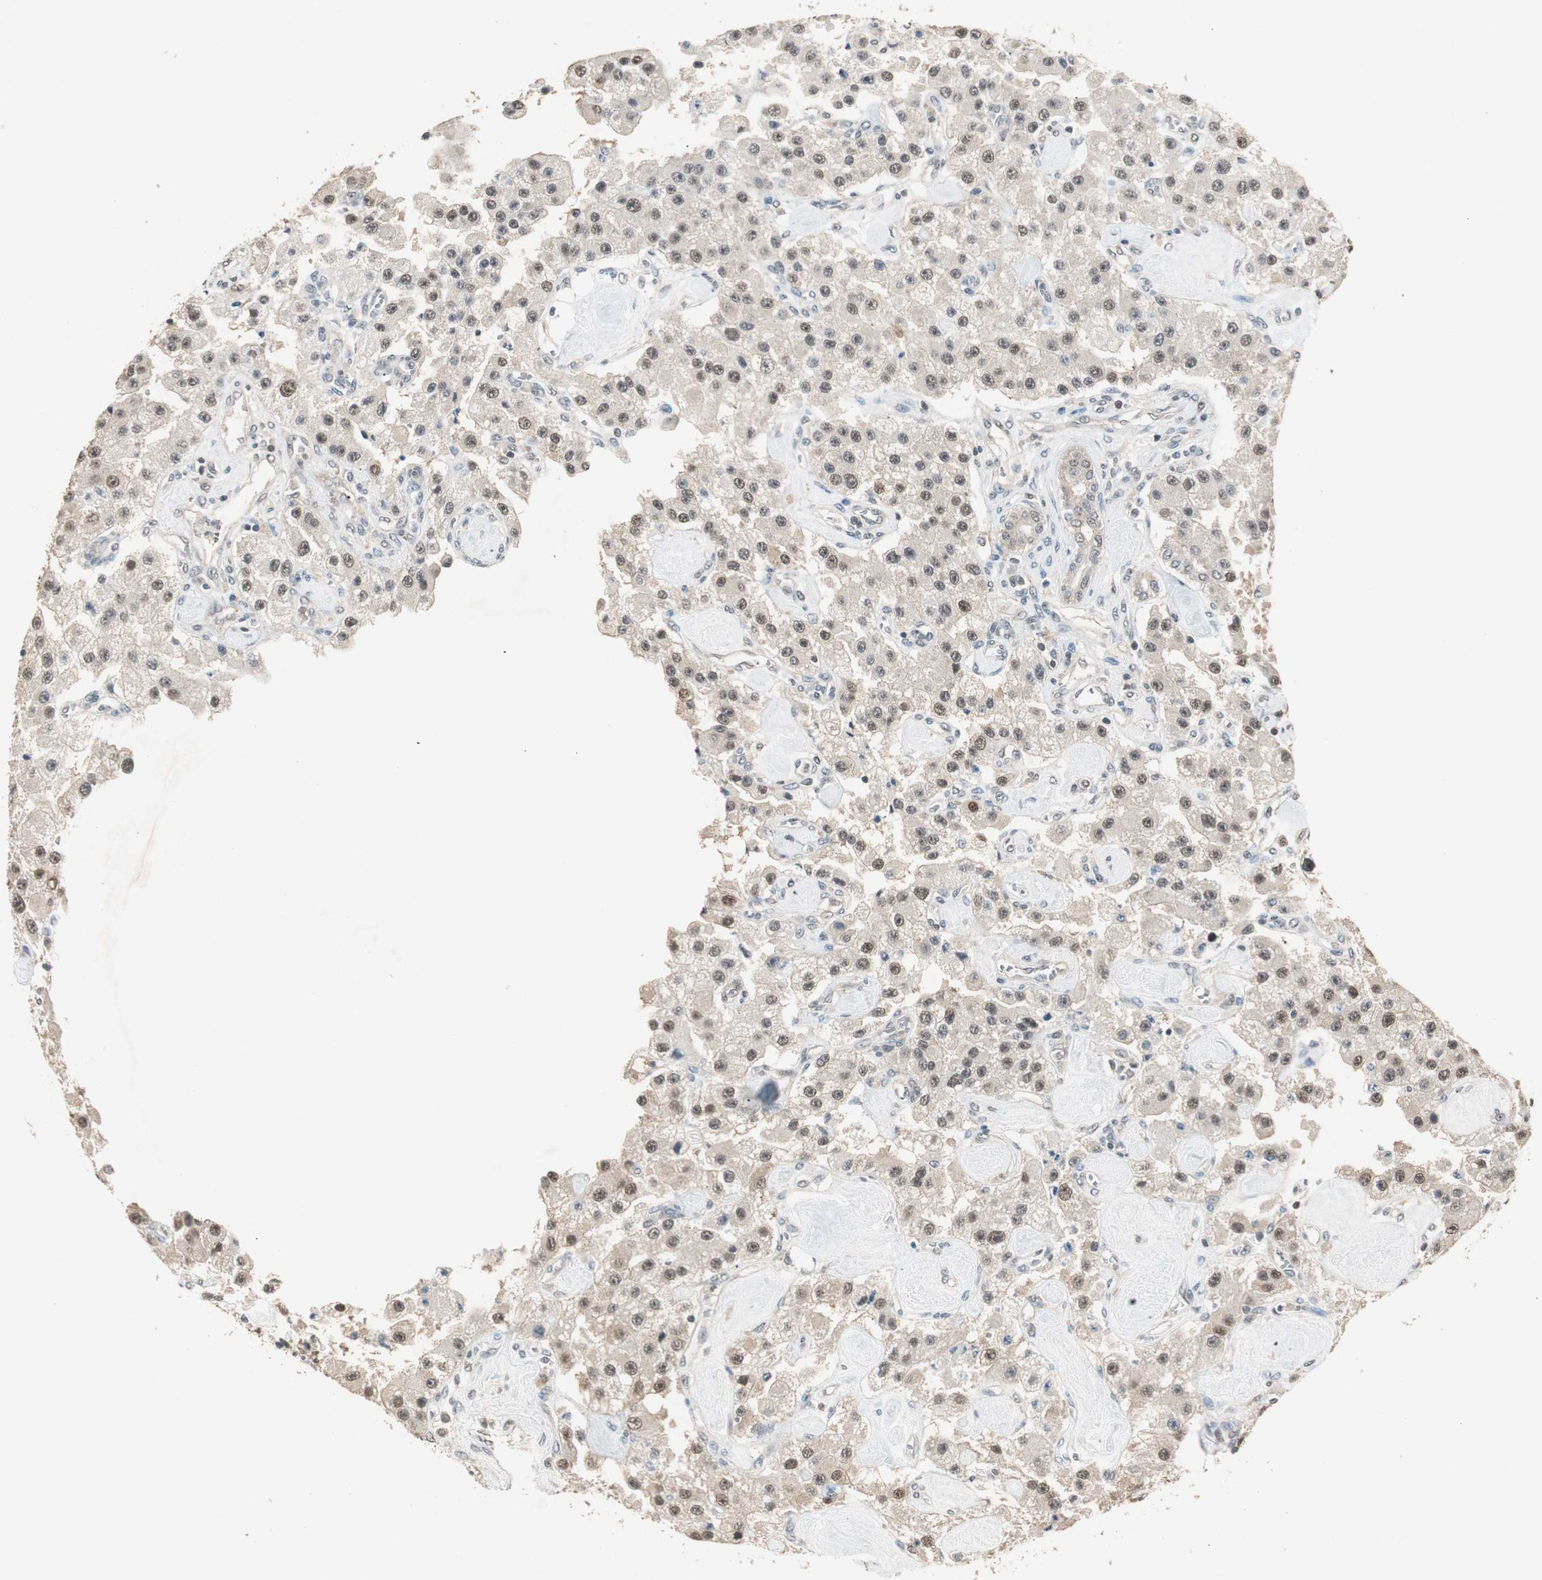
{"staining": {"intensity": "weak", "quantity": "25%-75%", "location": "nuclear"}, "tissue": "carcinoid", "cell_type": "Tumor cells", "image_type": "cancer", "snomed": [{"axis": "morphology", "description": "Carcinoid, malignant, NOS"}, {"axis": "topography", "description": "Pancreas"}], "caption": "Immunohistochemistry (IHC) image of neoplastic tissue: carcinoid stained using immunohistochemistry (IHC) demonstrates low levels of weak protein expression localized specifically in the nuclear of tumor cells, appearing as a nuclear brown color.", "gene": "USP5", "patient": {"sex": "male", "age": 41}}